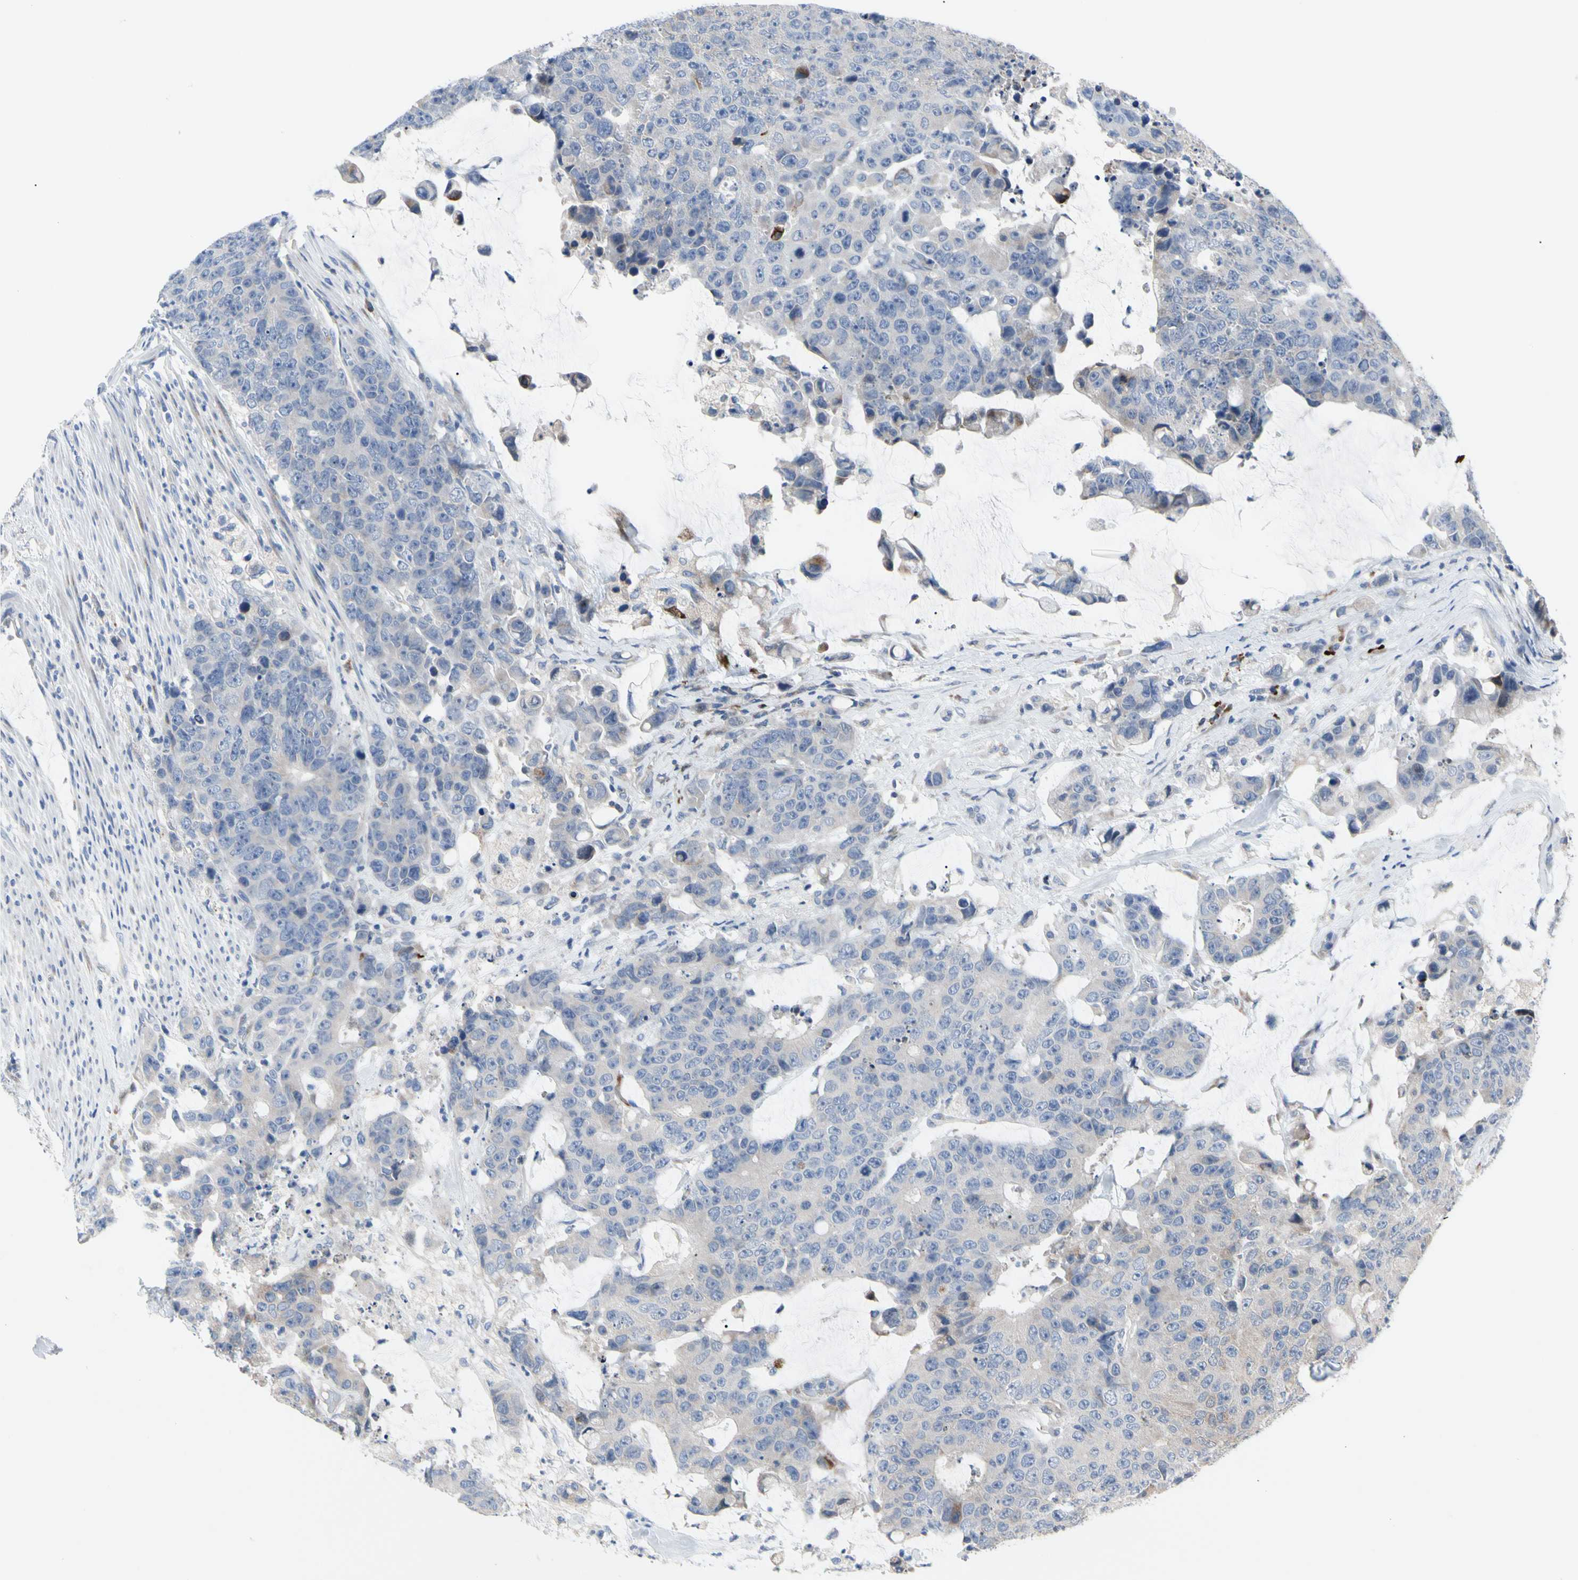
{"staining": {"intensity": "negative", "quantity": "none", "location": "none"}, "tissue": "colorectal cancer", "cell_type": "Tumor cells", "image_type": "cancer", "snomed": [{"axis": "morphology", "description": "Adenocarcinoma, NOS"}, {"axis": "topography", "description": "Colon"}], "caption": "Immunohistochemistry micrograph of neoplastic tissue: human colorectal cancer stained with DAB displays no significant protein staining in tumor cells.", "gene": "MMEL1", "patient": {"sex": "female", "age": 86}}